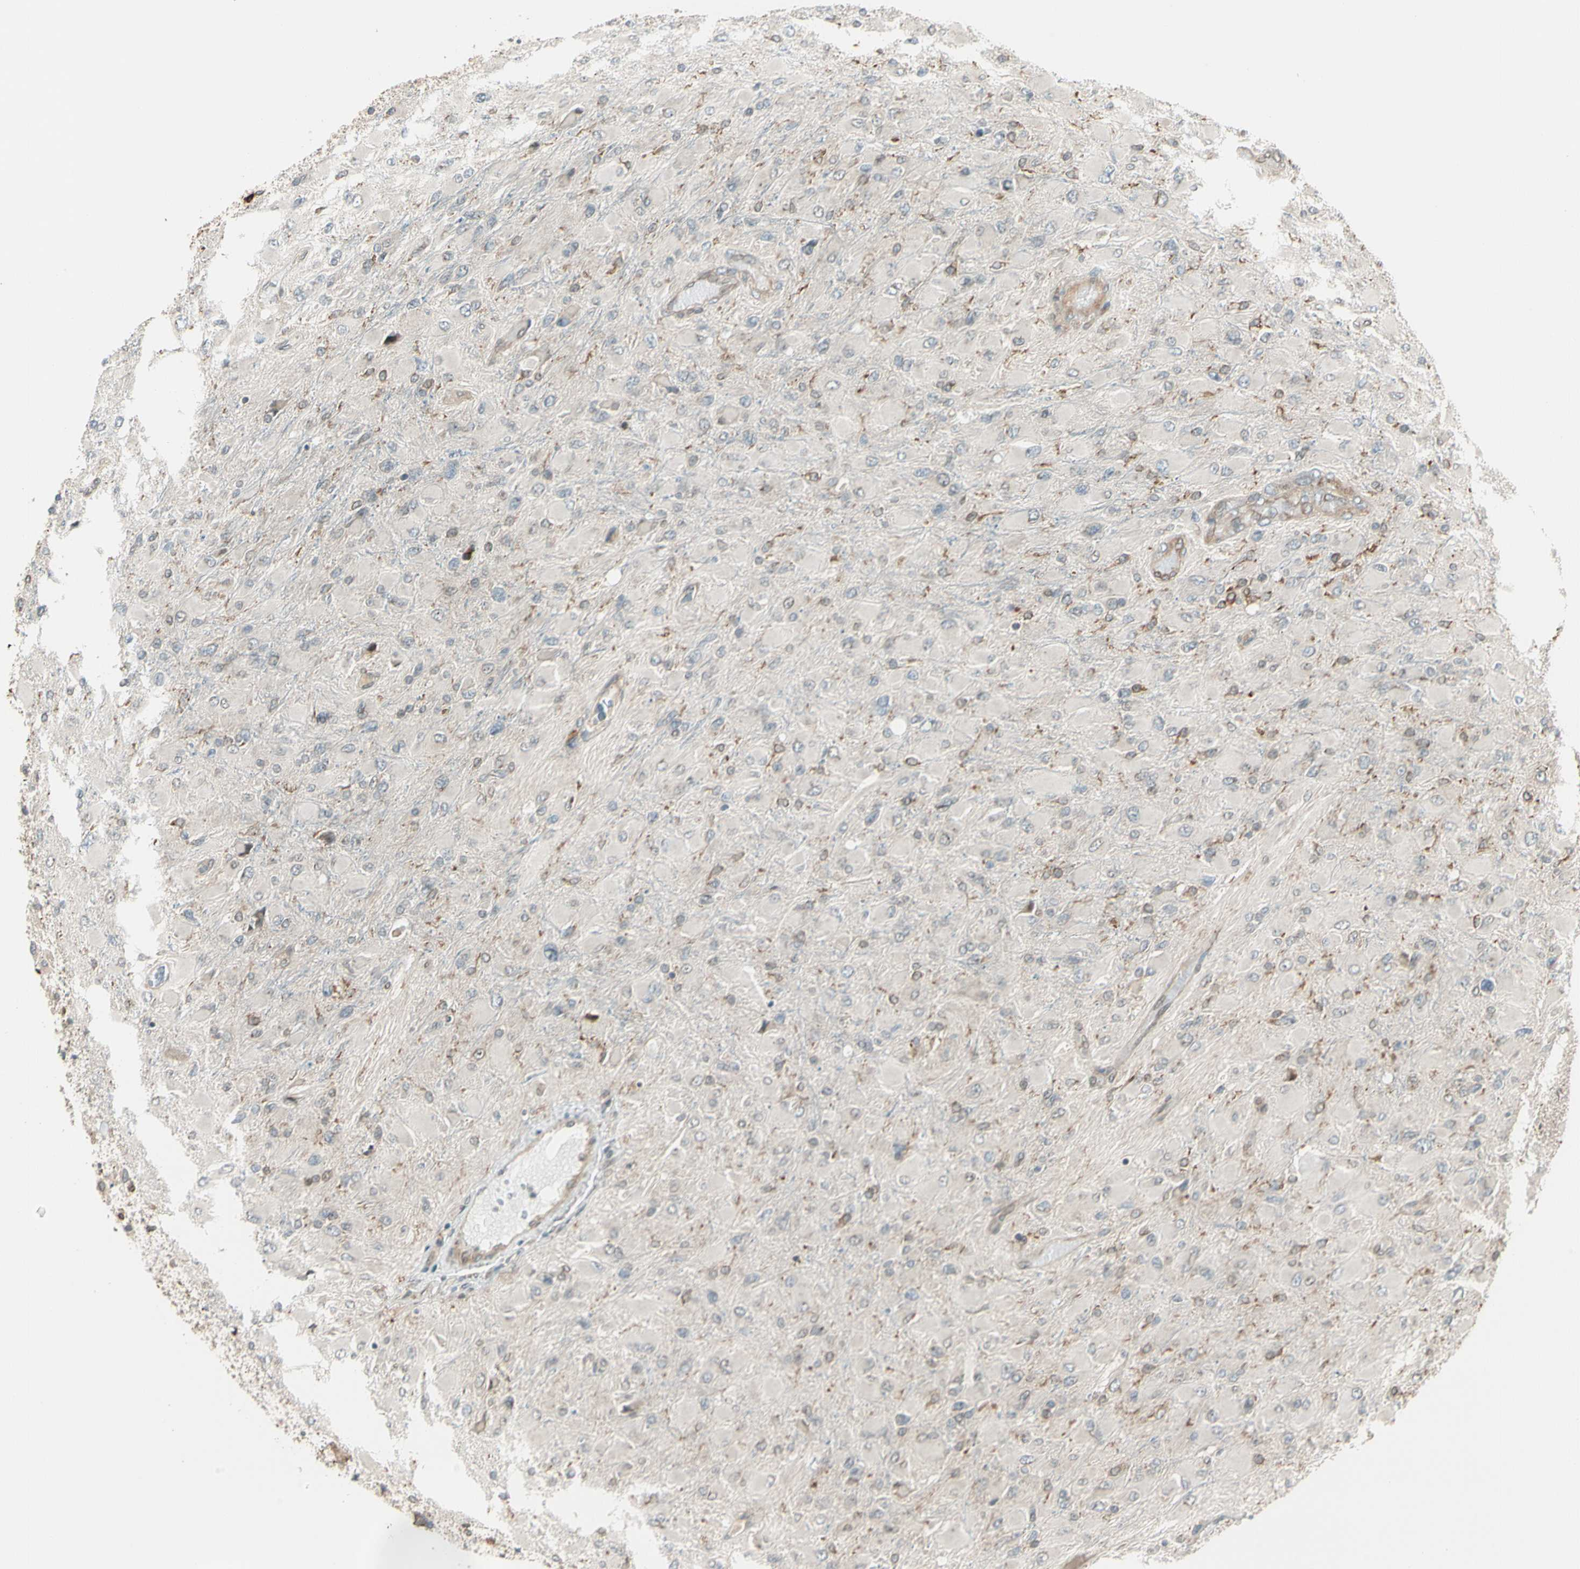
{"staining": {"intensity": "weak", "quantity": "<25%", "location": "cytoplasmic/membranous,nuclear"}, "tissue": "glioma", "cell_type": "Tumor cells", "image_type": "cancer", "snomed": [{"axis": "morphology", "description": "Glioma, malignant, High grade"}, {"axis": "topography", "description": "Cerebral cortex"}], "caption": "The photomicrograph displays no significant expression in tumor cells of glioma.", "gene": "TRIO", "patient": {"sex": "female", "age": 36}}